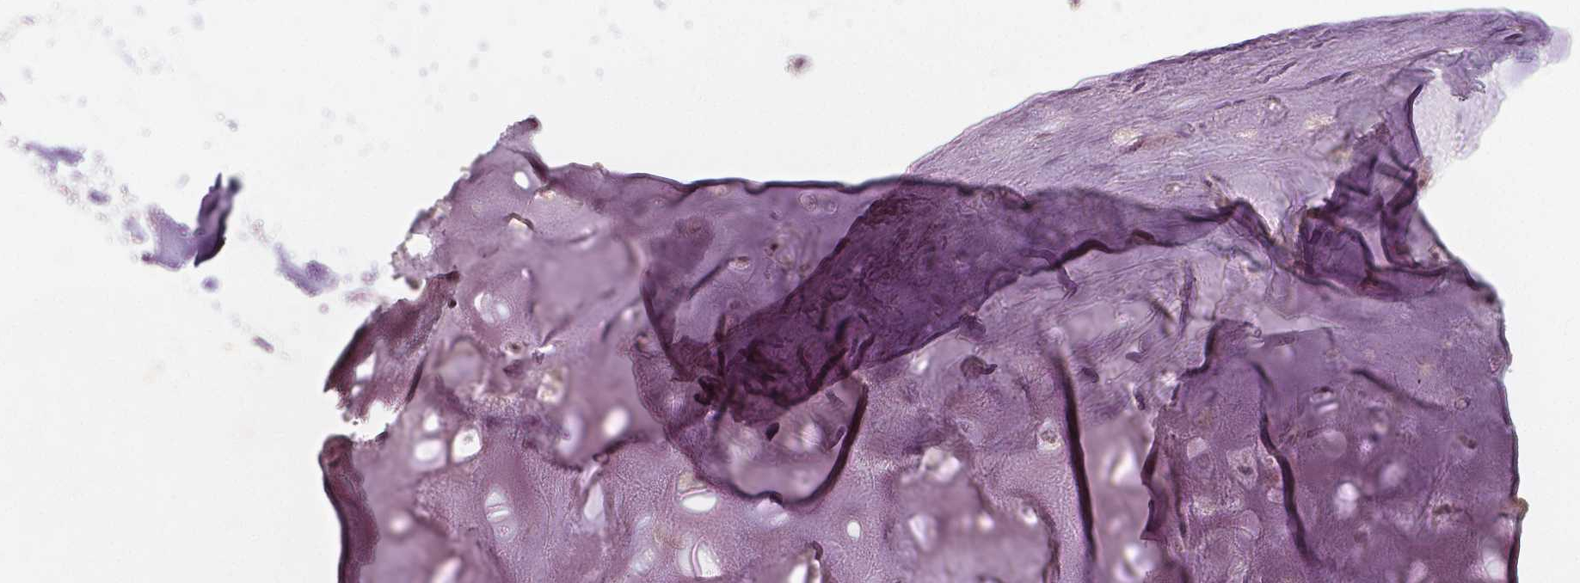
{"staining": {"intensity": "negative", "quantity": "none", "location": "none"}, "tissue": "soft tissue", "cell_type": "Chondrocytes", "image_type": "normal", "snomed": [{"axis": "morphology", "description": "Normal tissue, NOS"}, {"axis": "topography", "description": "Cartilage tissue"}], "caption": "Chondrocytes are negative for protein expression in unremarkable human soft tissue.", "gene": "LSM14B", "patient": {"sex": "male", "age": 57}}